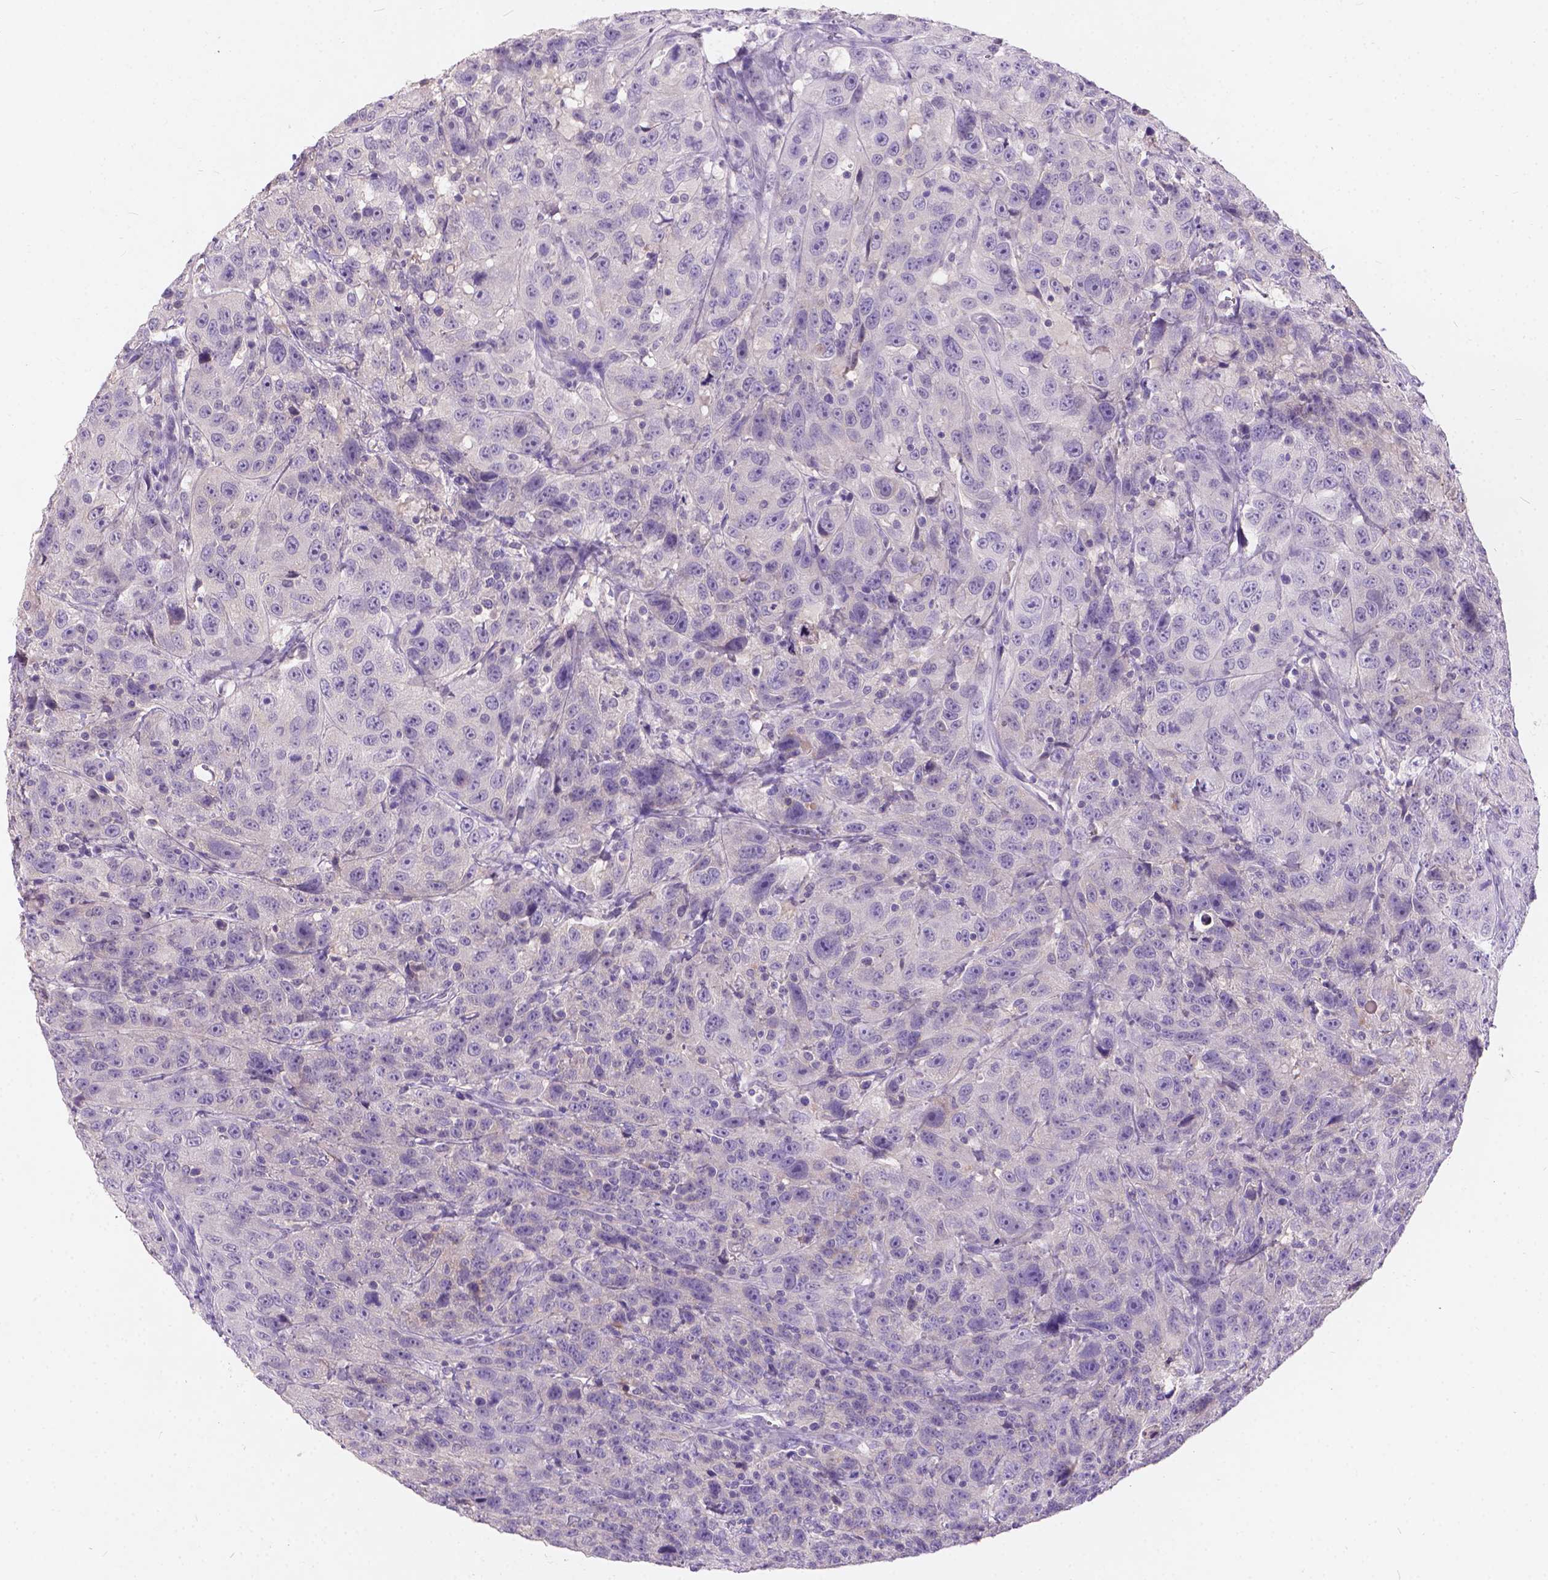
{"staining": {"intensity": "negative", "quantity": "none", "location": "none"}, "tissue": "urothelial cancer", "cell_type": "Tumor cells", "image_type": "cancer", "snomed": [{"axis": "morphology", "description": "Urothelial carcinoma, NOS"}, {"axis": "morphology", "description": "Urothelial carcinoma, High grade"}, {"axis": "topography", "description": "Urinary bladder"}], "caption": "An immunohistochemistry micrograph of urothelial cancer is shown. There is no staining in tumor cells of urothelial cancer.", "gene": "PEX11G", "patient": {"sex": "female", "age": 73}}